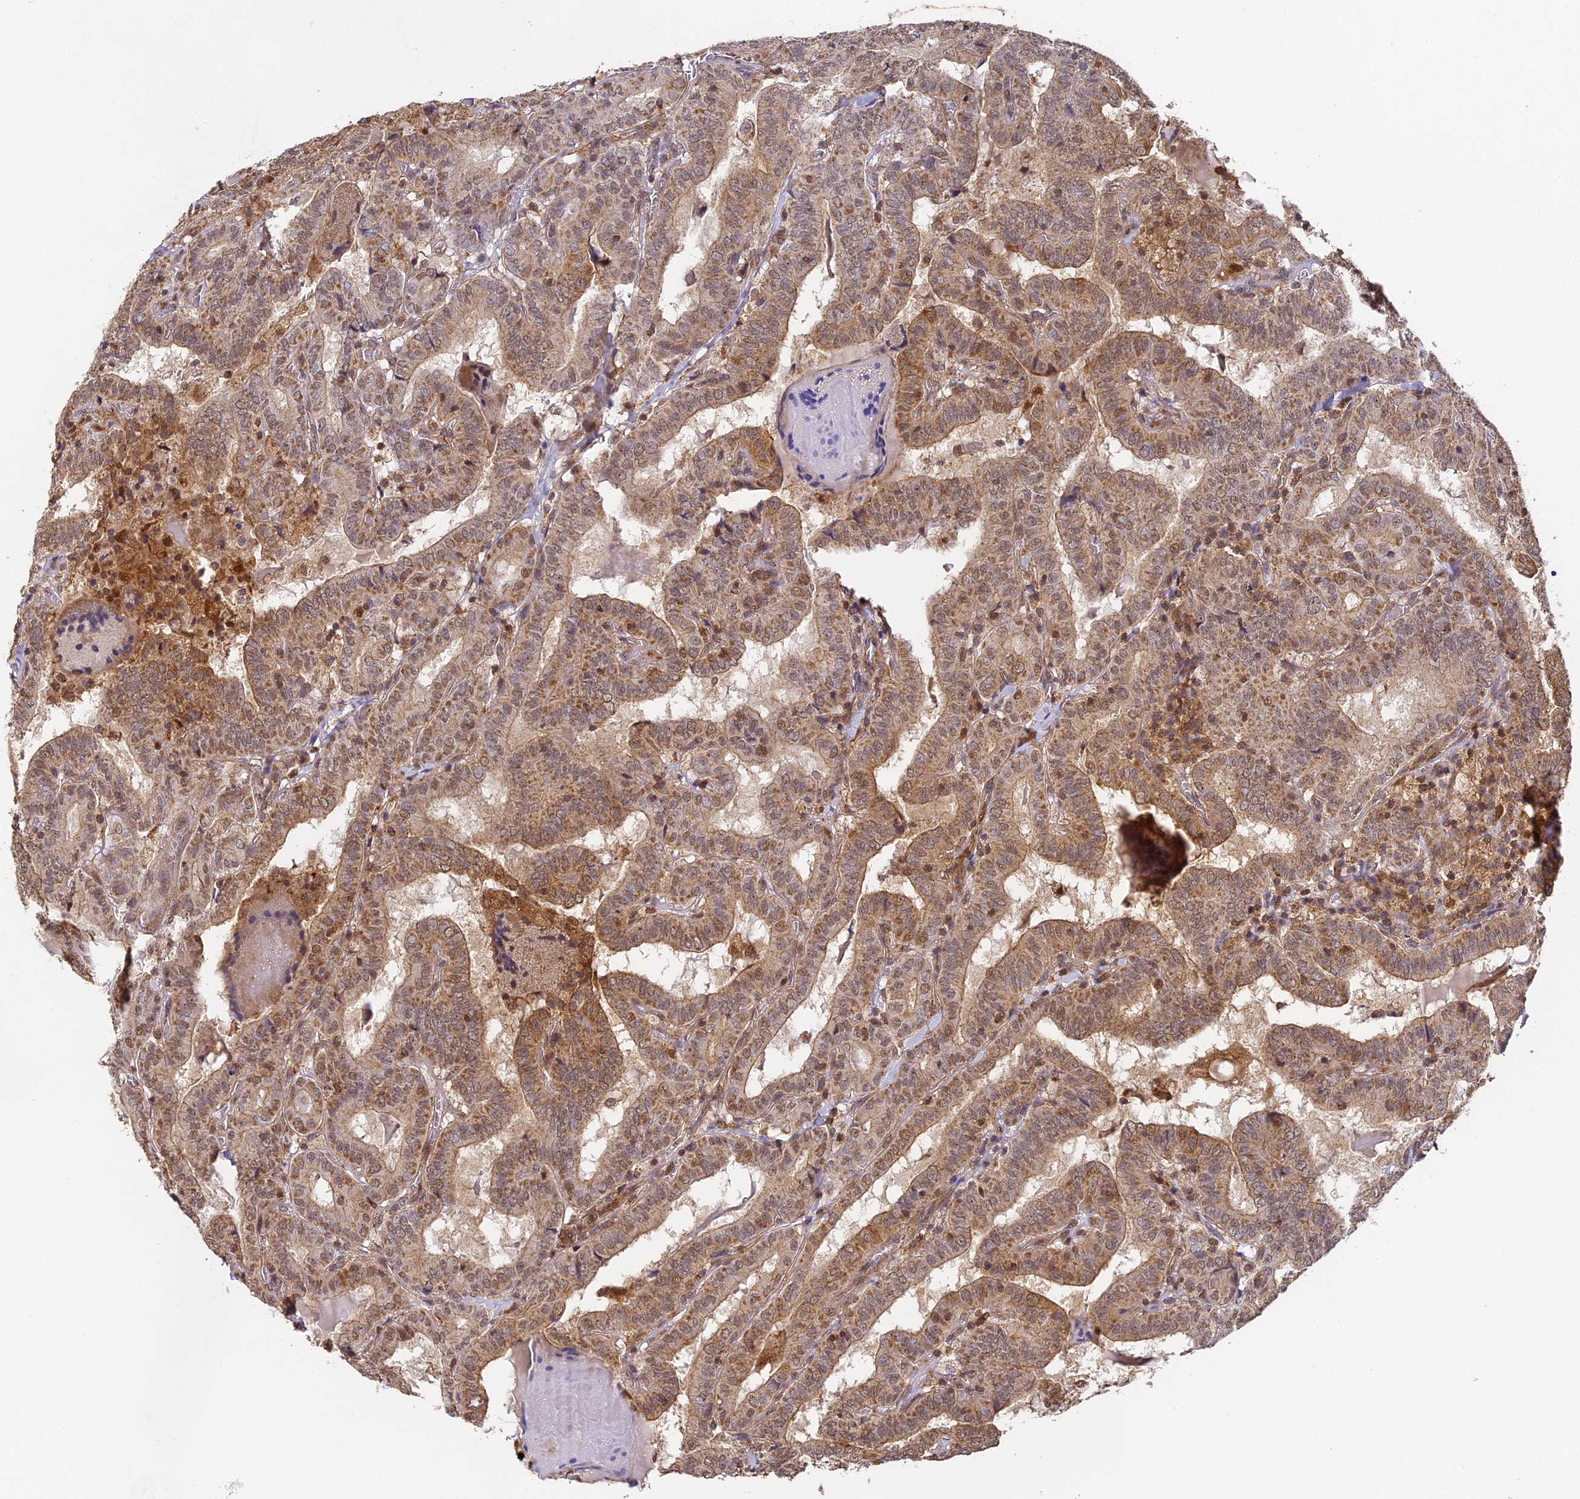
{"staining": {"intensity": "moderate", "quantity": ">75%", "location": "cytoplasmic/membranous,nuclear"}, "tissue": "thyroid cancer", "cell_type": "Tumor cells", "image_type": "cancer", "snomed": [{"axis": "morphology", "description": "Papillary adenocarcinoma, NOS"}, {"axis": "topography", "description": "Thyroid gland"}], "caption": "Moderate cytoplasmic/membranous and nuclear positivity for a protein is seen in approximately >75% of tumor cells of thyroid cancer using IHC.", "gene": "ZNF443", "patient": {"sex": "female", "age": 72}}